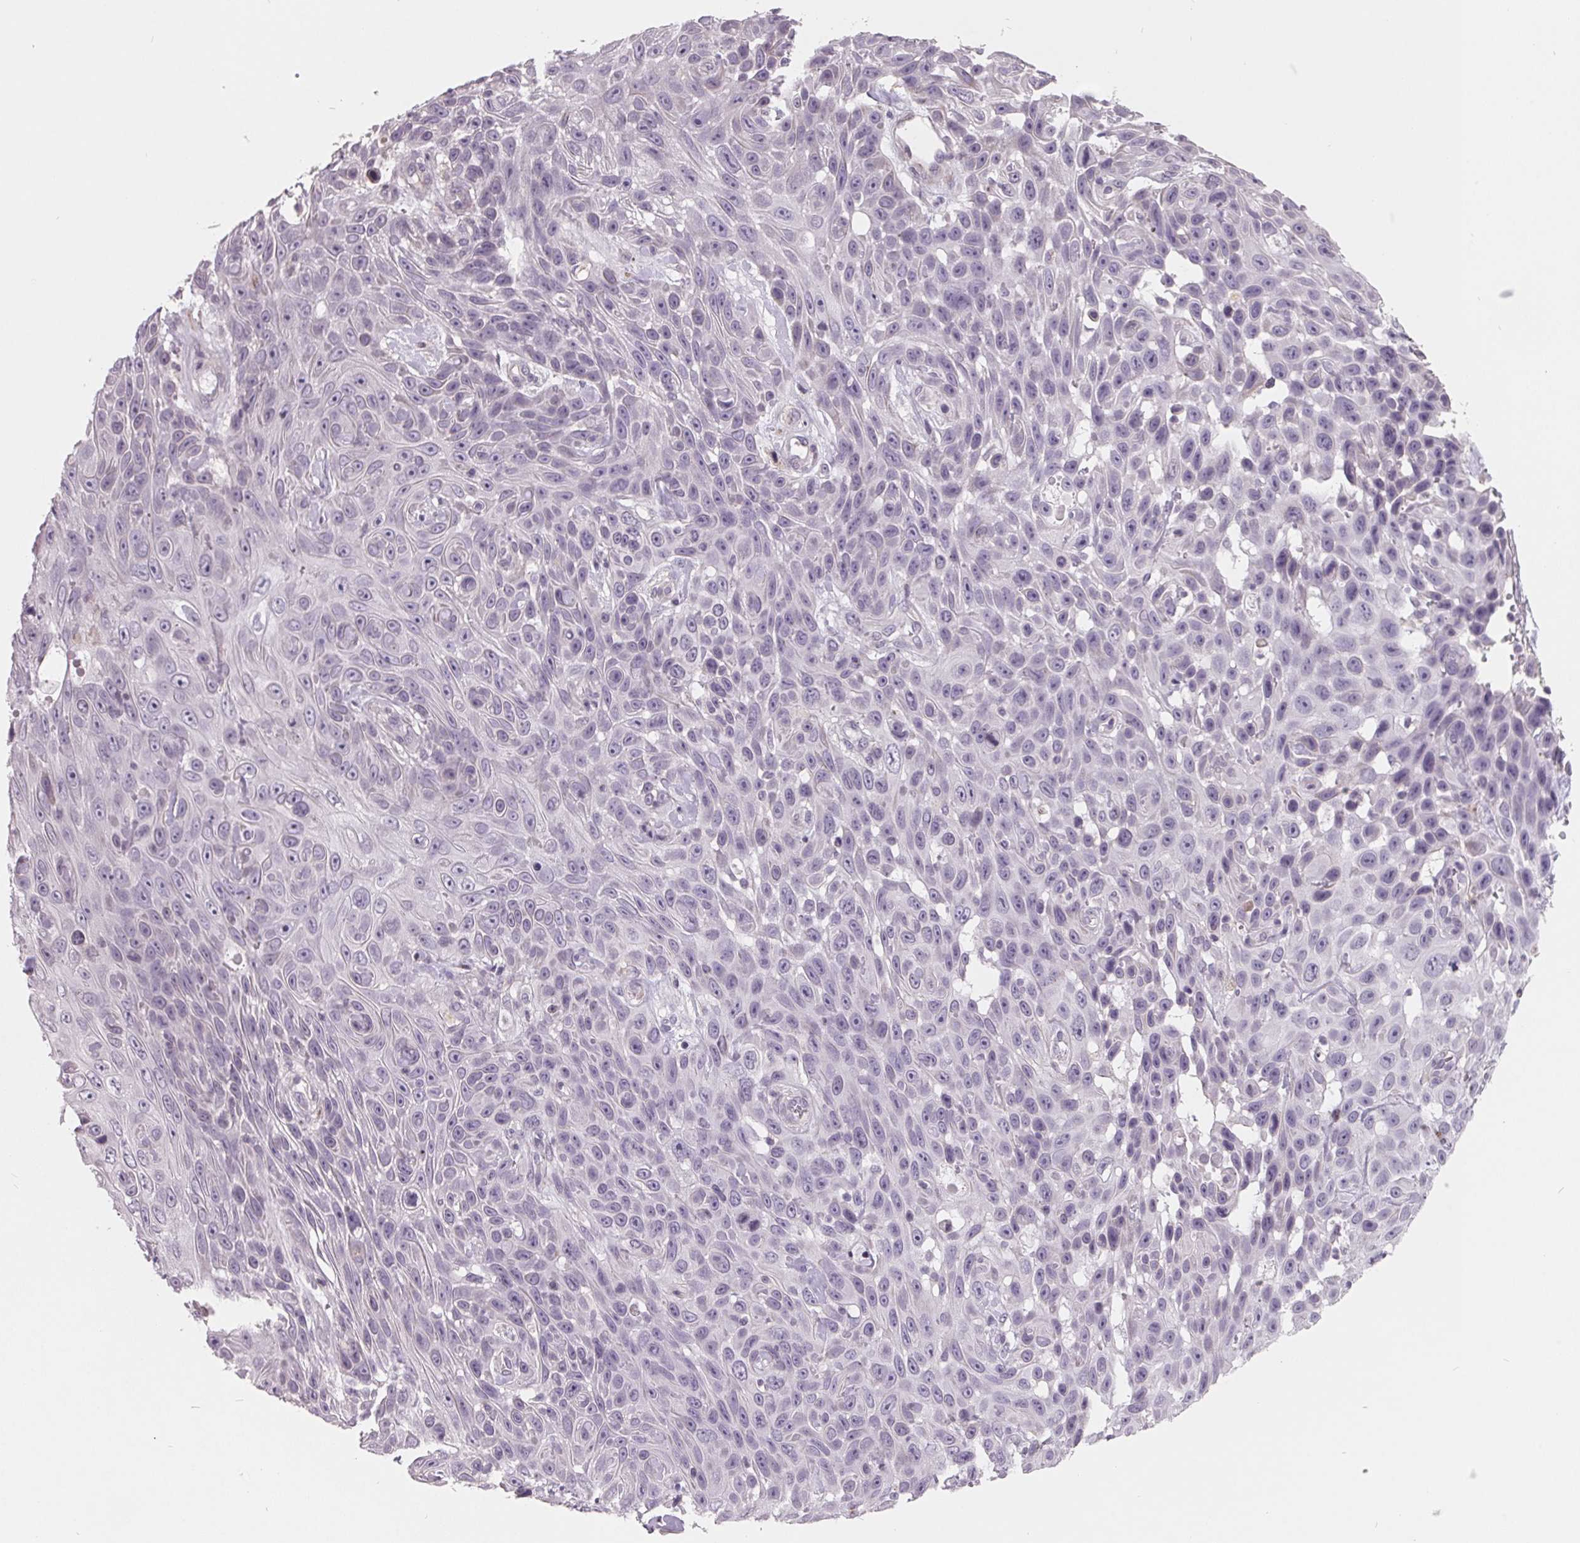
{"staining": {"intensity": "negative", "quantity": "none", "location": "none"}, "tissue": "skin cancer", "cell_type": "Tumor cells", "image_type": "cancer", "snomed": [{"axis": "morphology", "description": "Squamous cell carcinoma, NOS"}, {"axis": "topography", "description": "Skin"}], "caption": "DAB (3,3'-diaminobenzidine) immunohistochemical staining of human skin cancer (squamous cell carcinoma) reveals no significant staining in tumor cells. (DAB IHC, high magnification).", "gene": "FTCD", "patient": {"sex": "male", "age": 82}}